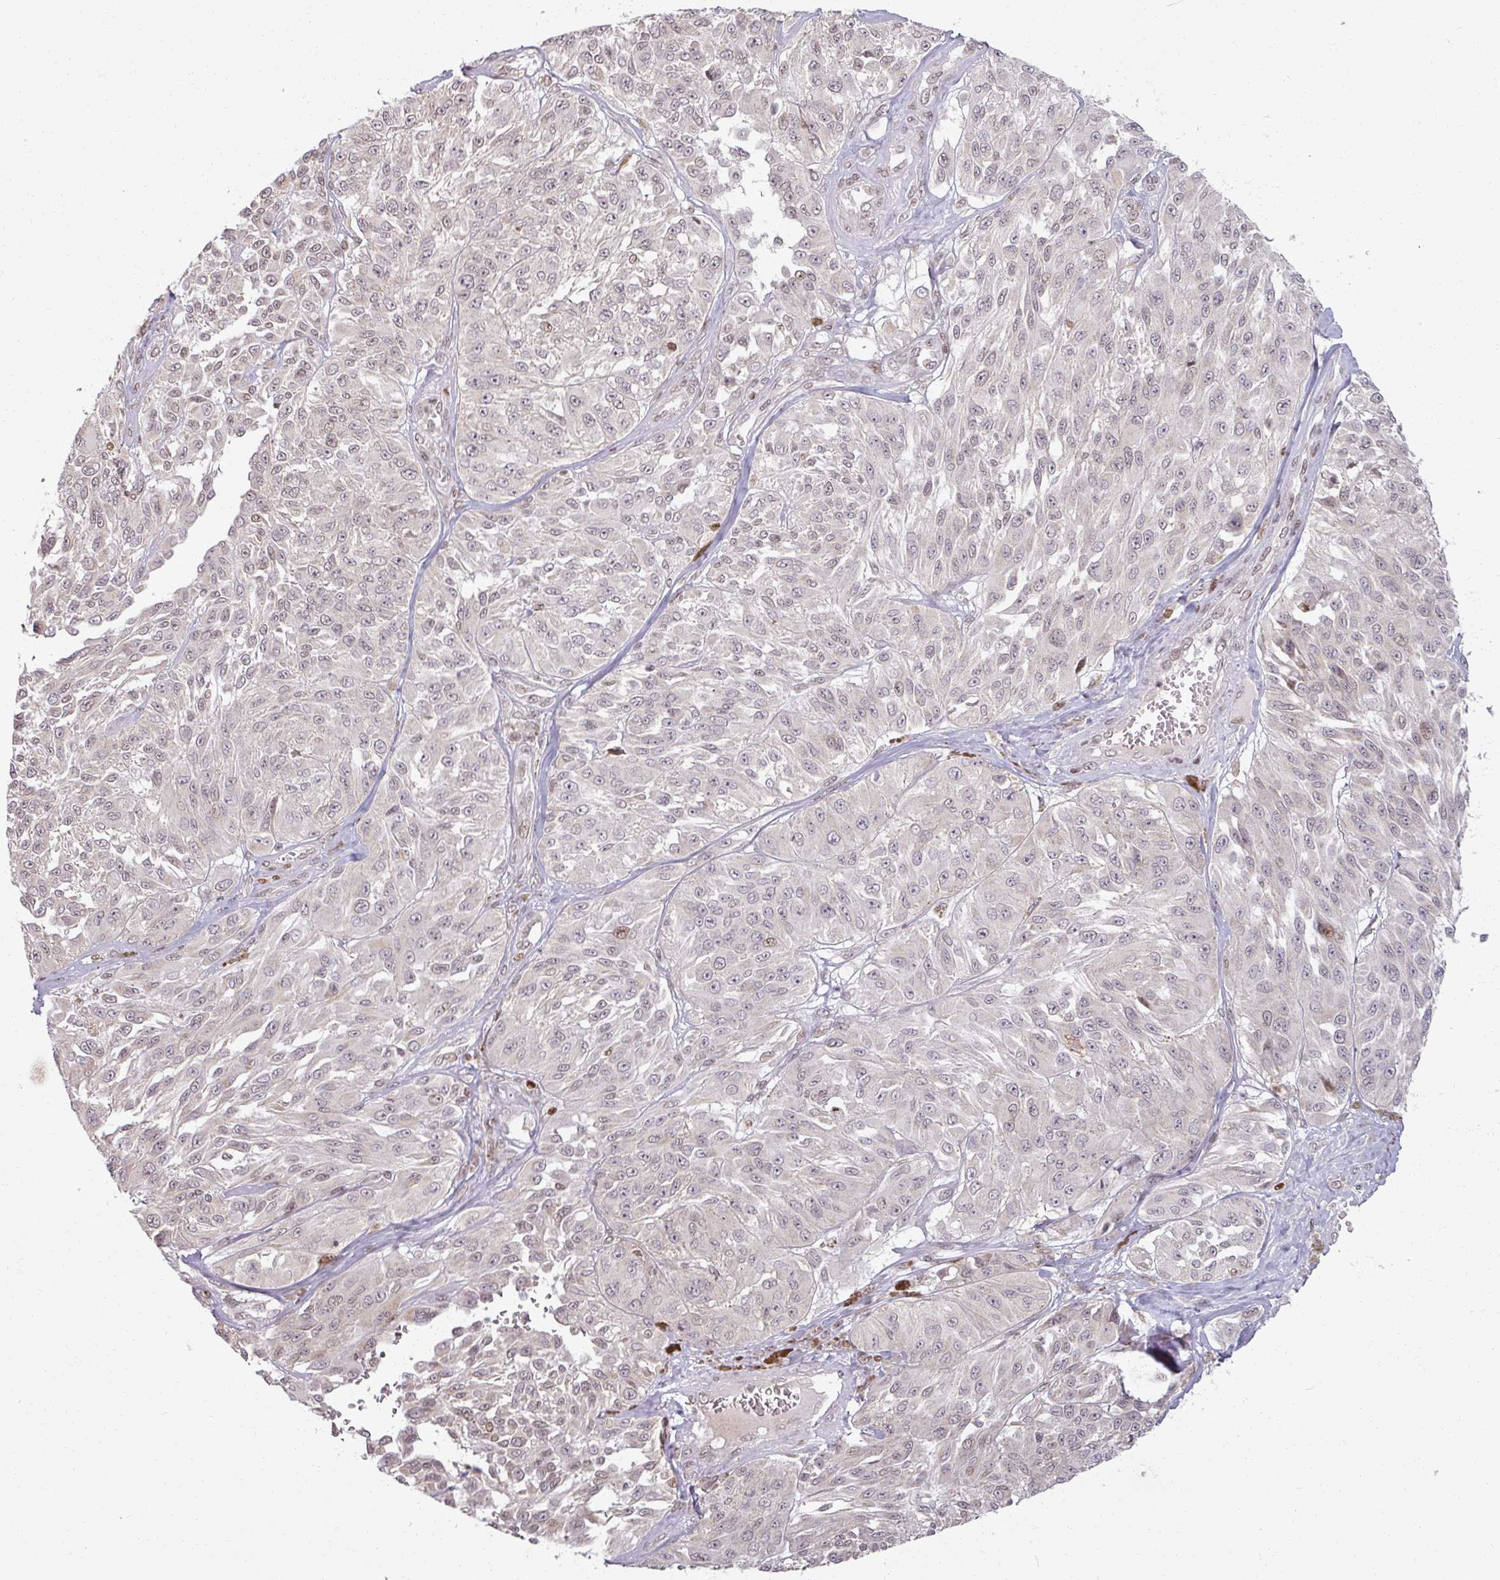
{"staining": {"intensity": "weak", "quantity": "25%-75%", "location": "nuclear"}, "tissue": "melanoma", "cell_type": "Tumor cells", "image_type": "cancer", "snomed": [{"axis": "morphology", "description": "Malignant melanoma, NOS"}, {"axis": "topography", "description": "Skin"}], "caption": "Protein staining demonstrates weak nuclear expression in about 25%-75% of tumor cells in malignant melanoma.", "gene": "NCOR1", "patient": {"sex": "male", "age": 94}}